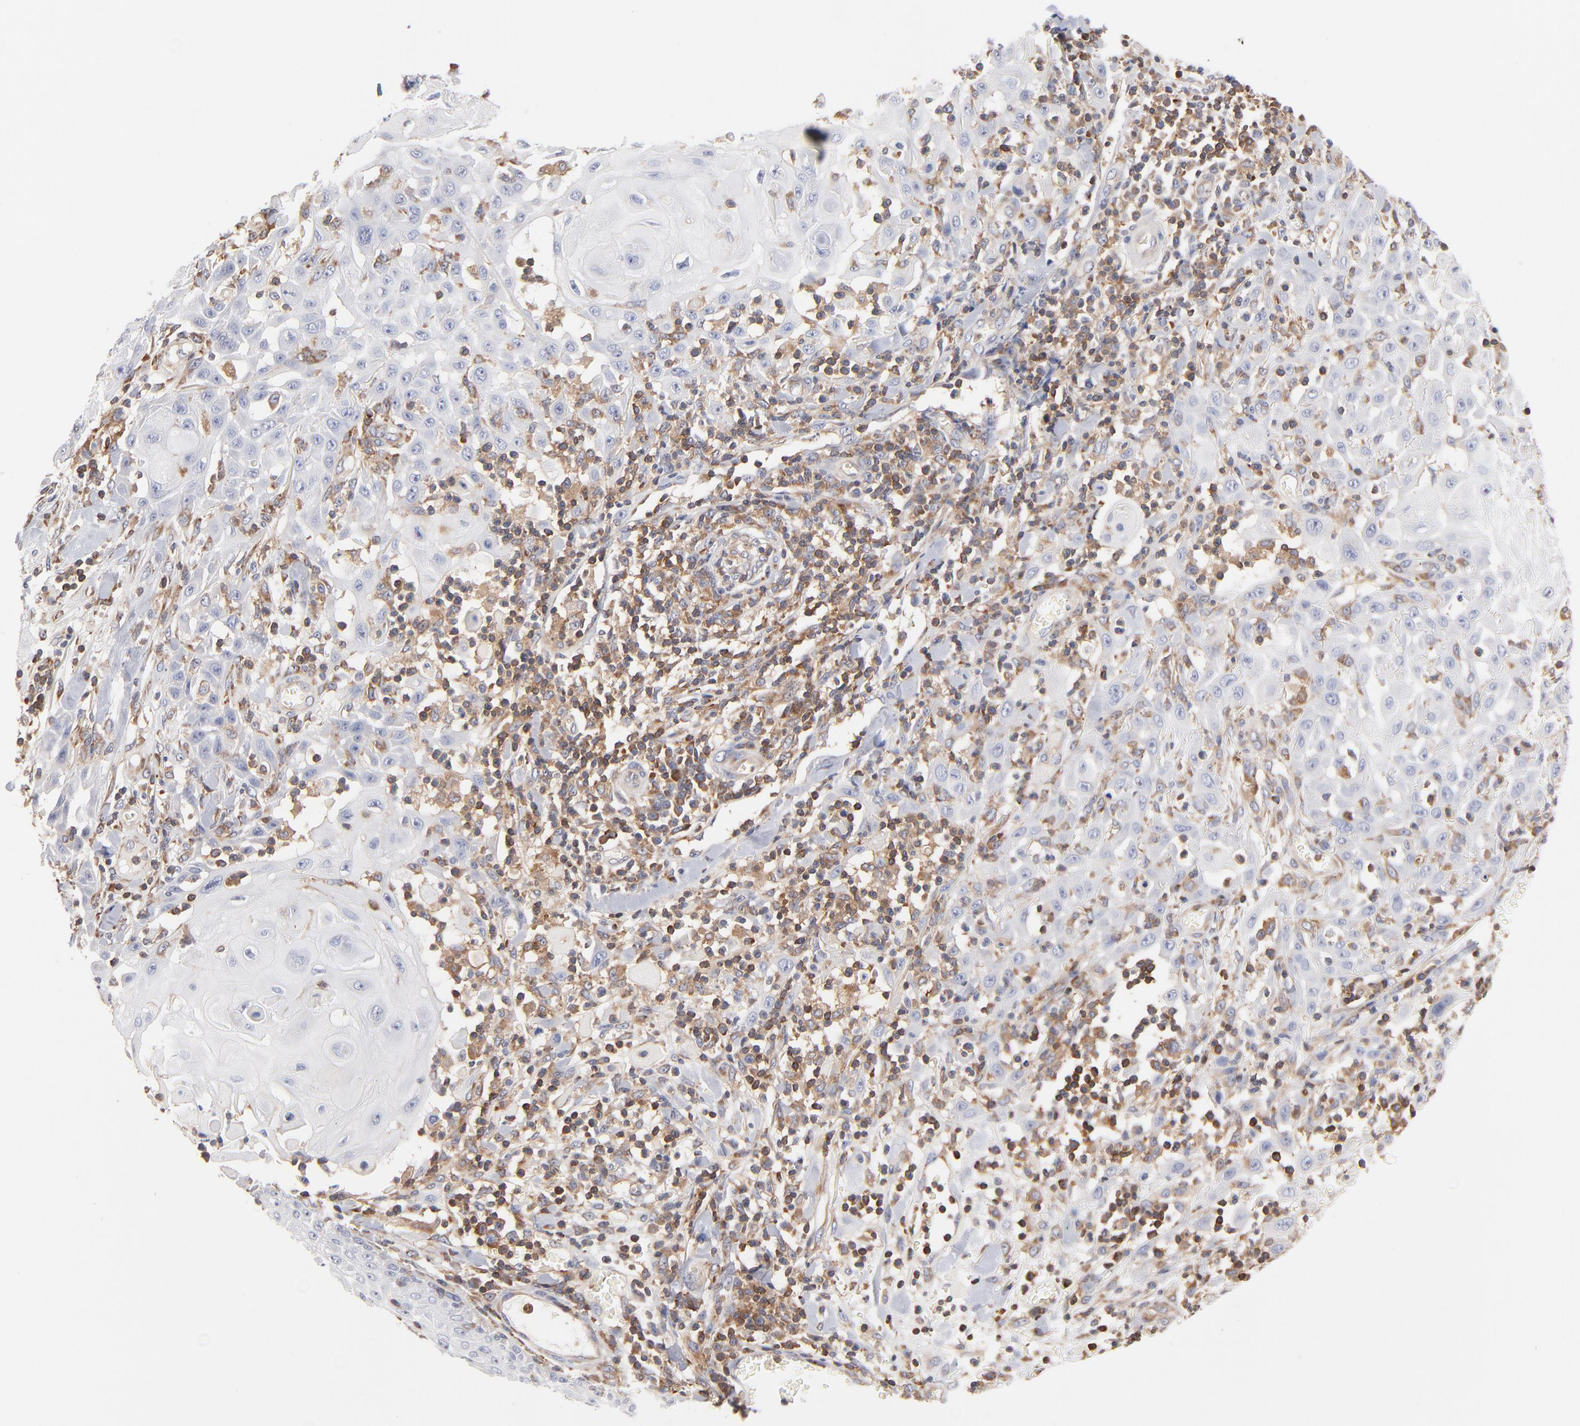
{"staining": {"intensity": "negative", "quantity": "none", "location": "none"}, "tissue": "skin cancer", "cell_type": "Tumor cells", "image_type": "cancer", "snomed": [{"axis": "morphology", "description": "Squamous cell carcinoma, NOS"}, {"axis": "topography", "description": "Skin"}], "caption": "Human skin cancer stained for a protein using immunohistochemistry shows no expression in tumor cells.", "gene": "WIPF1", "patient": {"sex": "male", "age": 24}}